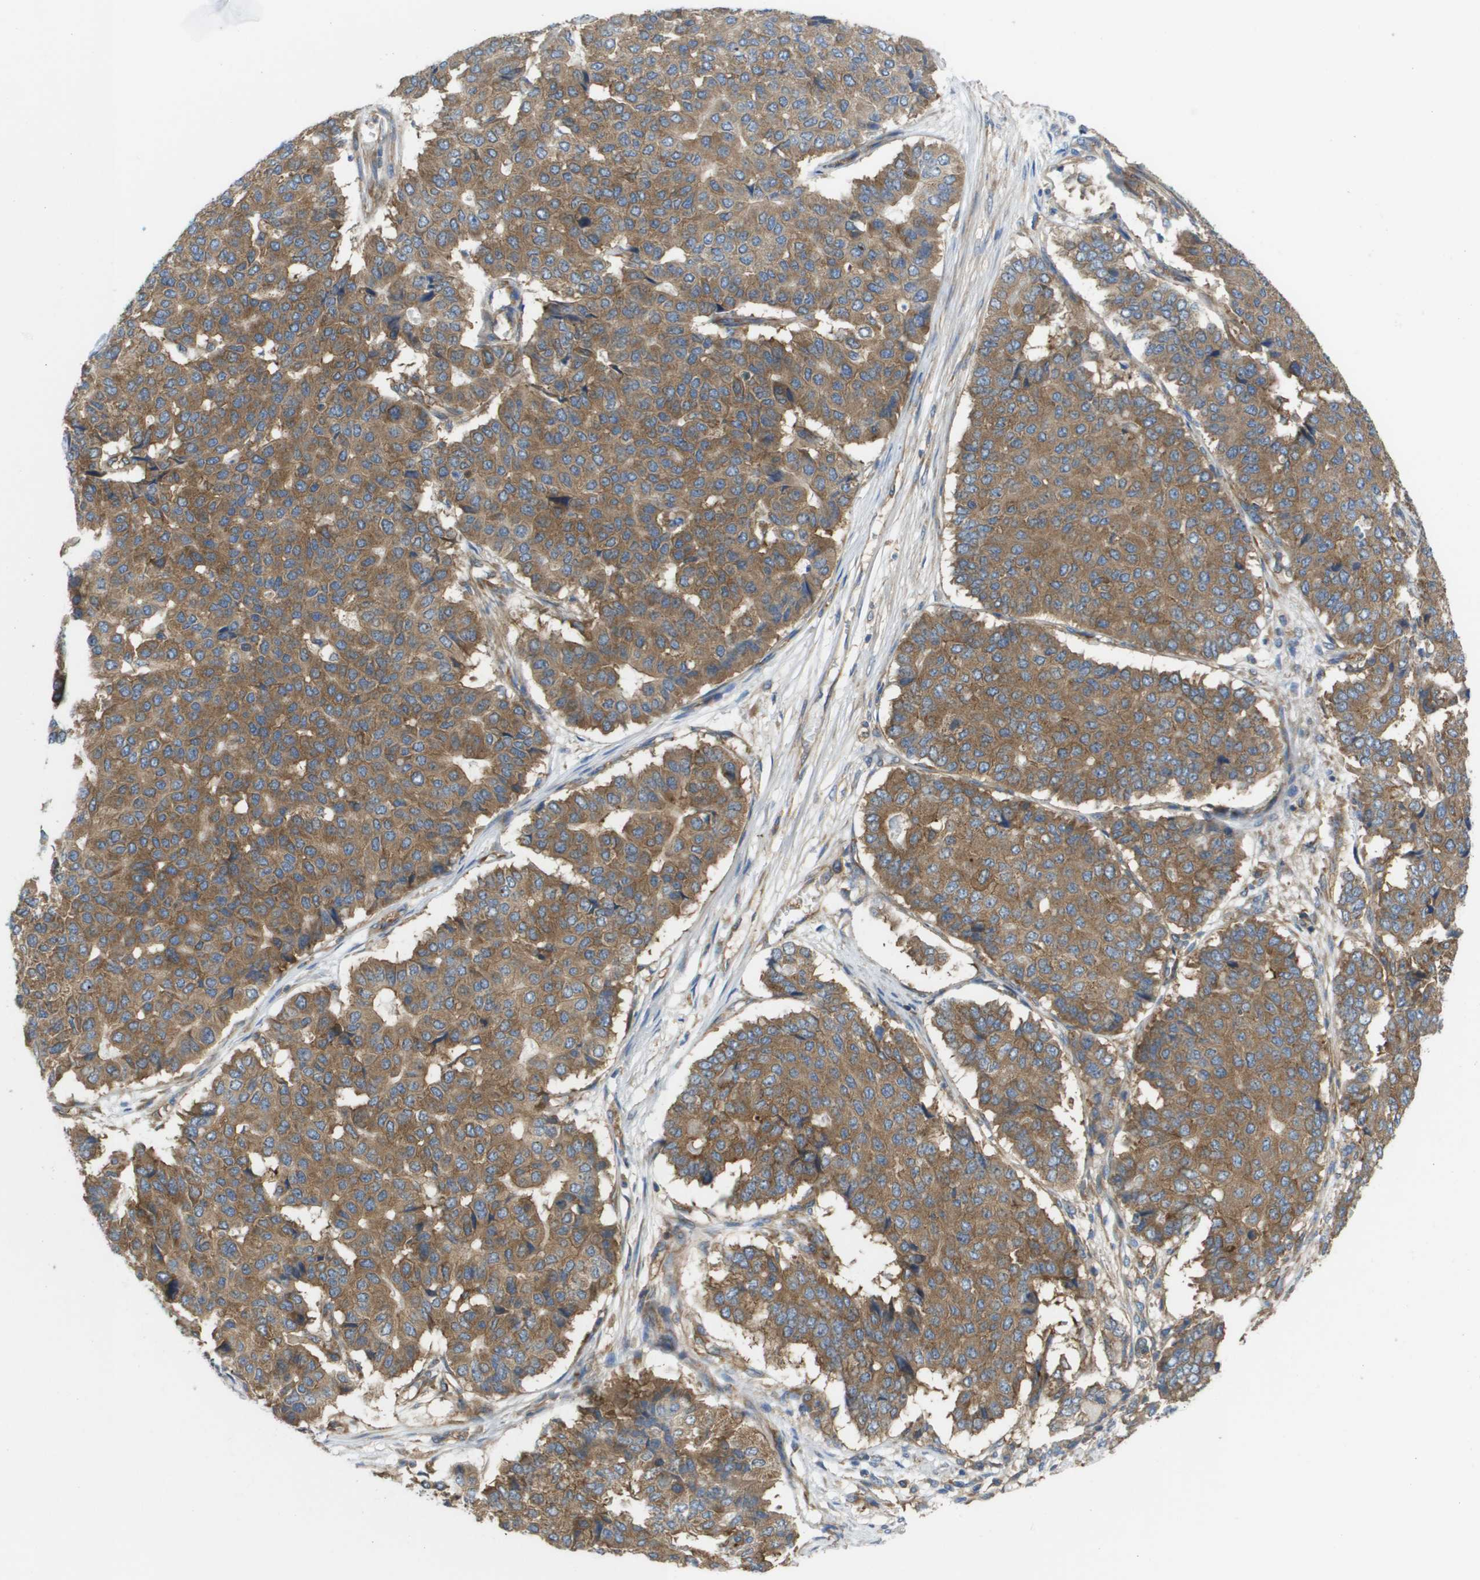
{"staining": {"intensity": "moderate", "quantity": ">75%", "location": "cytoplasmic/membranous"}, "tissue": "pancreatic cancer", "cell_type": "Tumor cells", "image_type": "cancer", "snomed": [{"axis": "morphology", "description": "Adenocarcinoma, NOS"}, {"axis": "topography", "description": "Pancreas"}], "caption": "Protein expression analysis of human adenocarcinoma (pancreatic) reveals moderate cytoplasmic/membranous staining in approximately >75% of tumor cells. (brown staining indicates protein expression, while blue staining denotes nuclei).", "gene": "EIF4G2", "patient": {"sex": "male", "age": 50}}